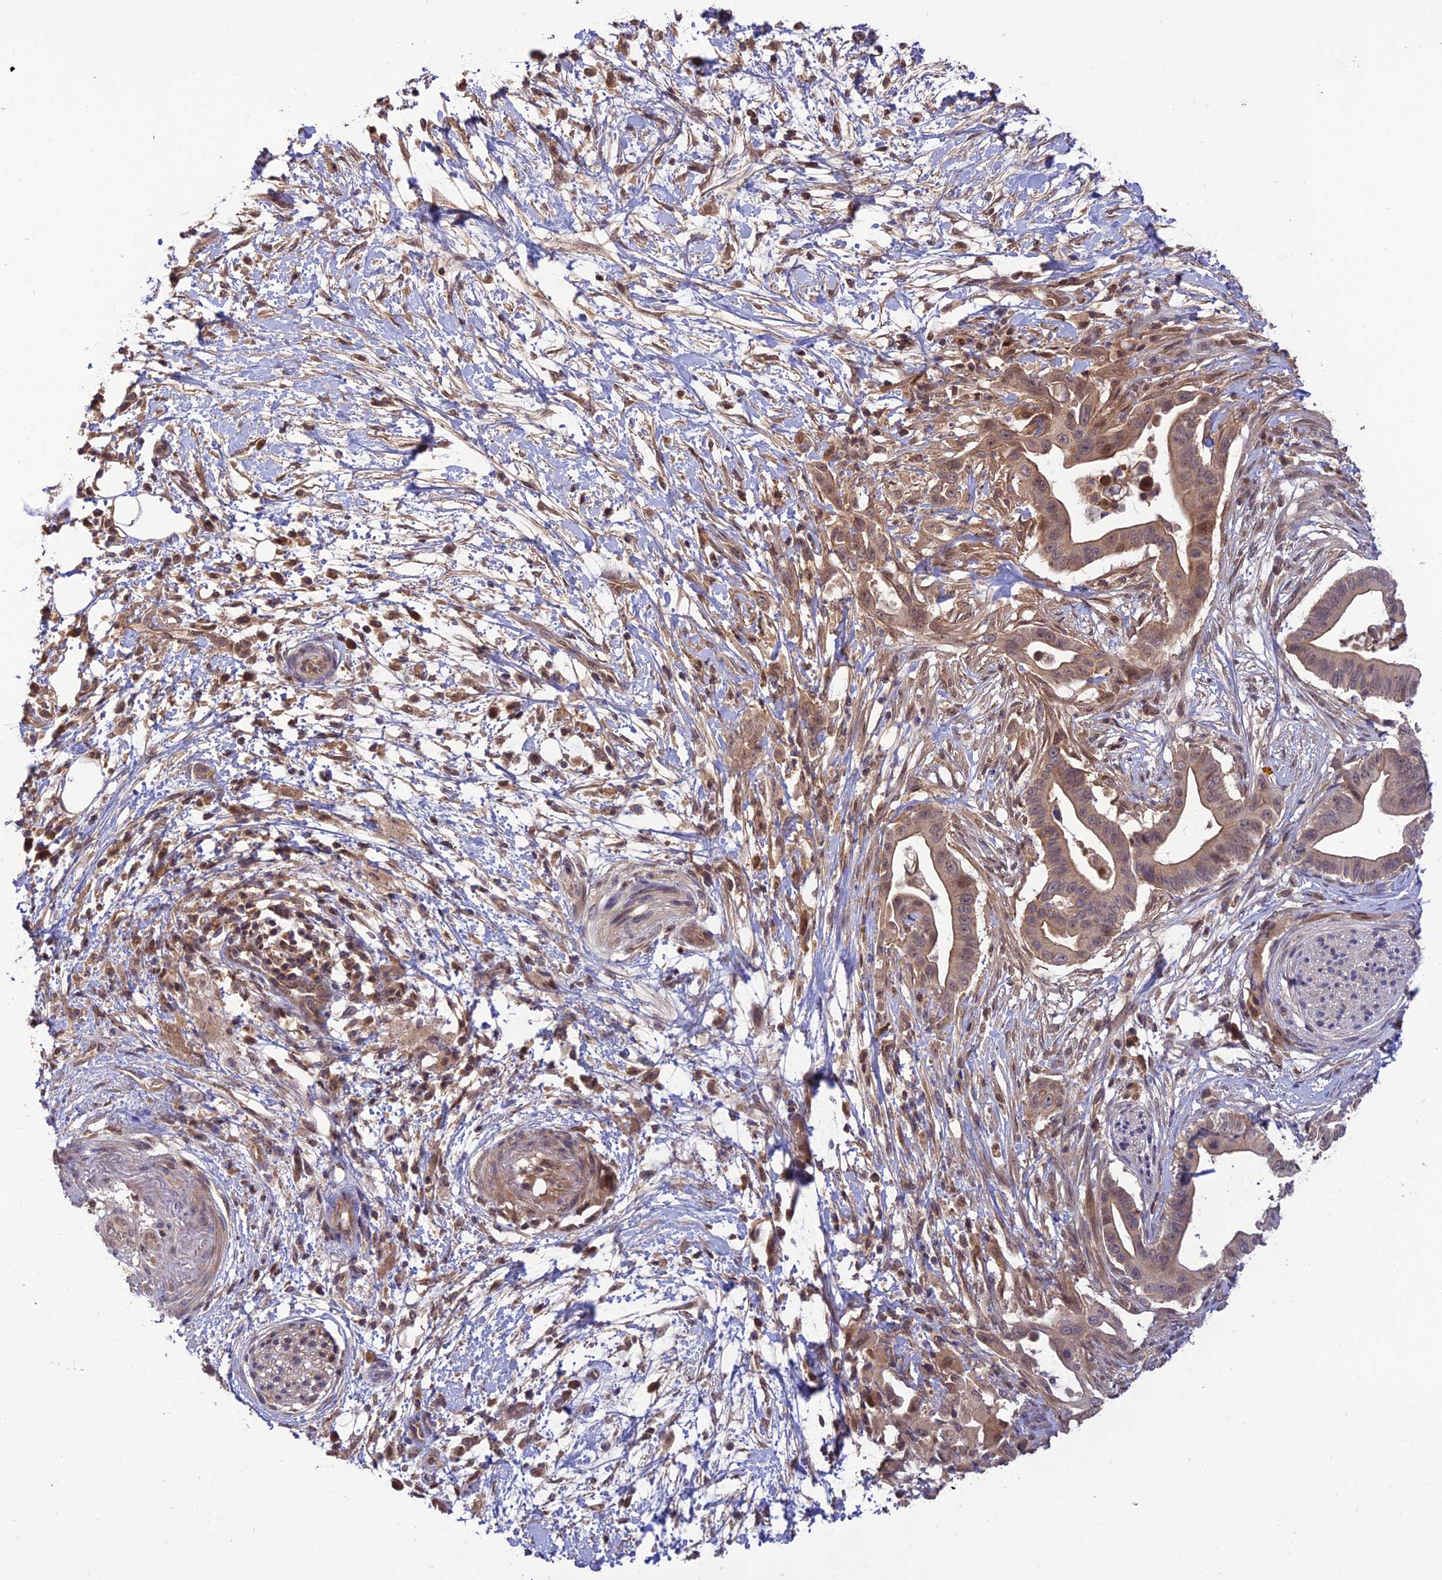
{"staining": {"intensity": "moderate", "quantity": ">75%", "location": "cytoplasmic/membranous,nuclear"}, "tissue": "pancreatic cancer", "cell_type": "Tumor cells", "image_type": "cancer", "snomed": [{"axis": "morphology", "description": "Adenocarcinoma, NOS"}, {"axis": "topography", "description": "Pancreas"}], "caption": "Brown immunohistochemical staining in pancreatic cancer (adenocarcinoma) exhibits moderate cytoplasmic/membranous and nuclear staining in approximately >75% of tumor cells.", "gene": "REV1", "patient": {"sex": "male", "age": 68}}